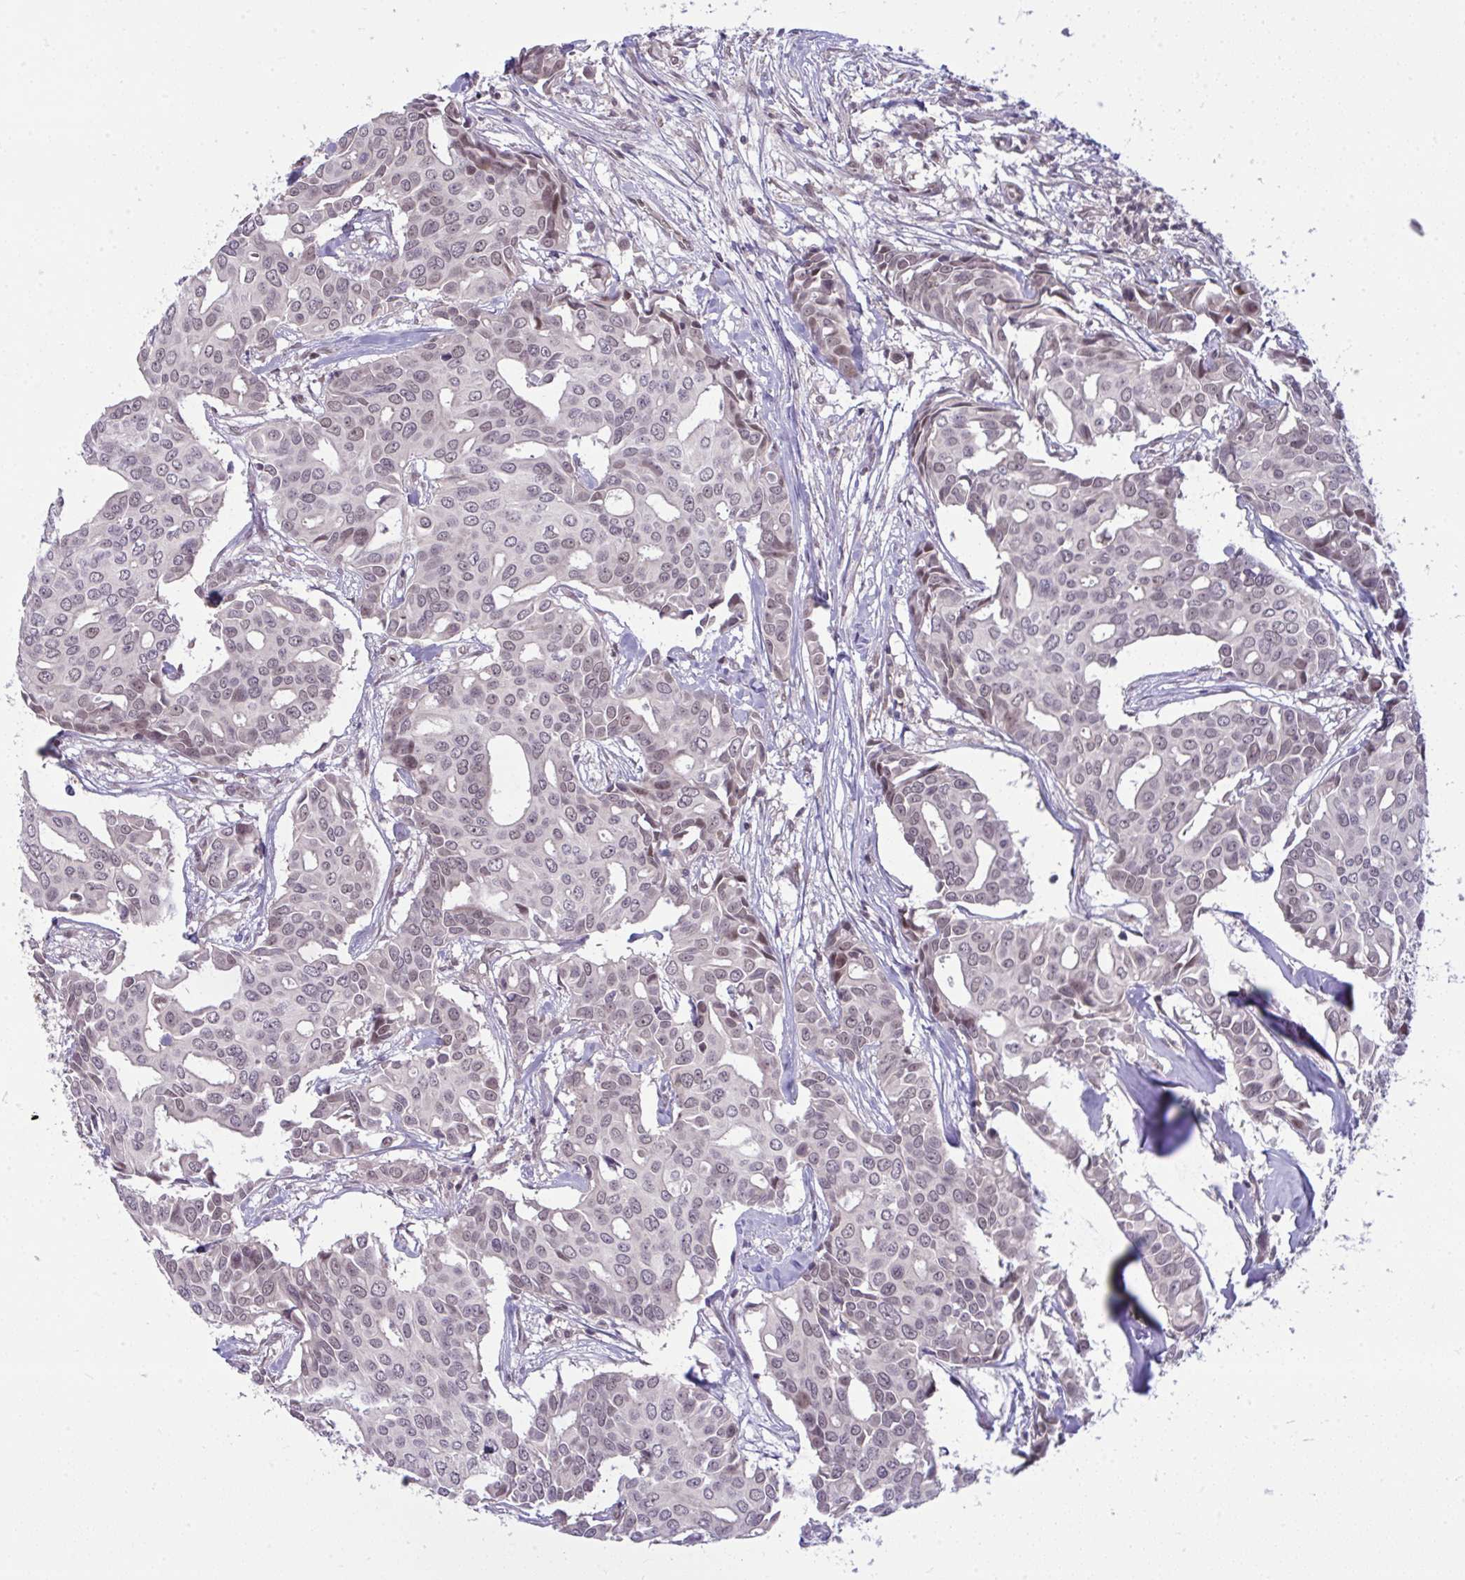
{"staining": {"intensity": "weak", "quantity": ">75%", "location": "nuclear"}, "tissue": "breast cancer", "cell_type": "Tumor cells", "image_type": "cancer", "snomed": [{"axis": "morphology", "description": "Duct carcinoma"}, {"axis": "topography", "description": "Breast"}], "caption": "High-power microscopy captured an IHC micrograph of intraductal carcinoma (breast), revealing weak nuclear expression in approximately >75% of tumor cells.", "gene": "KLF2", "patient": {"sex": "female", "age": 54}}